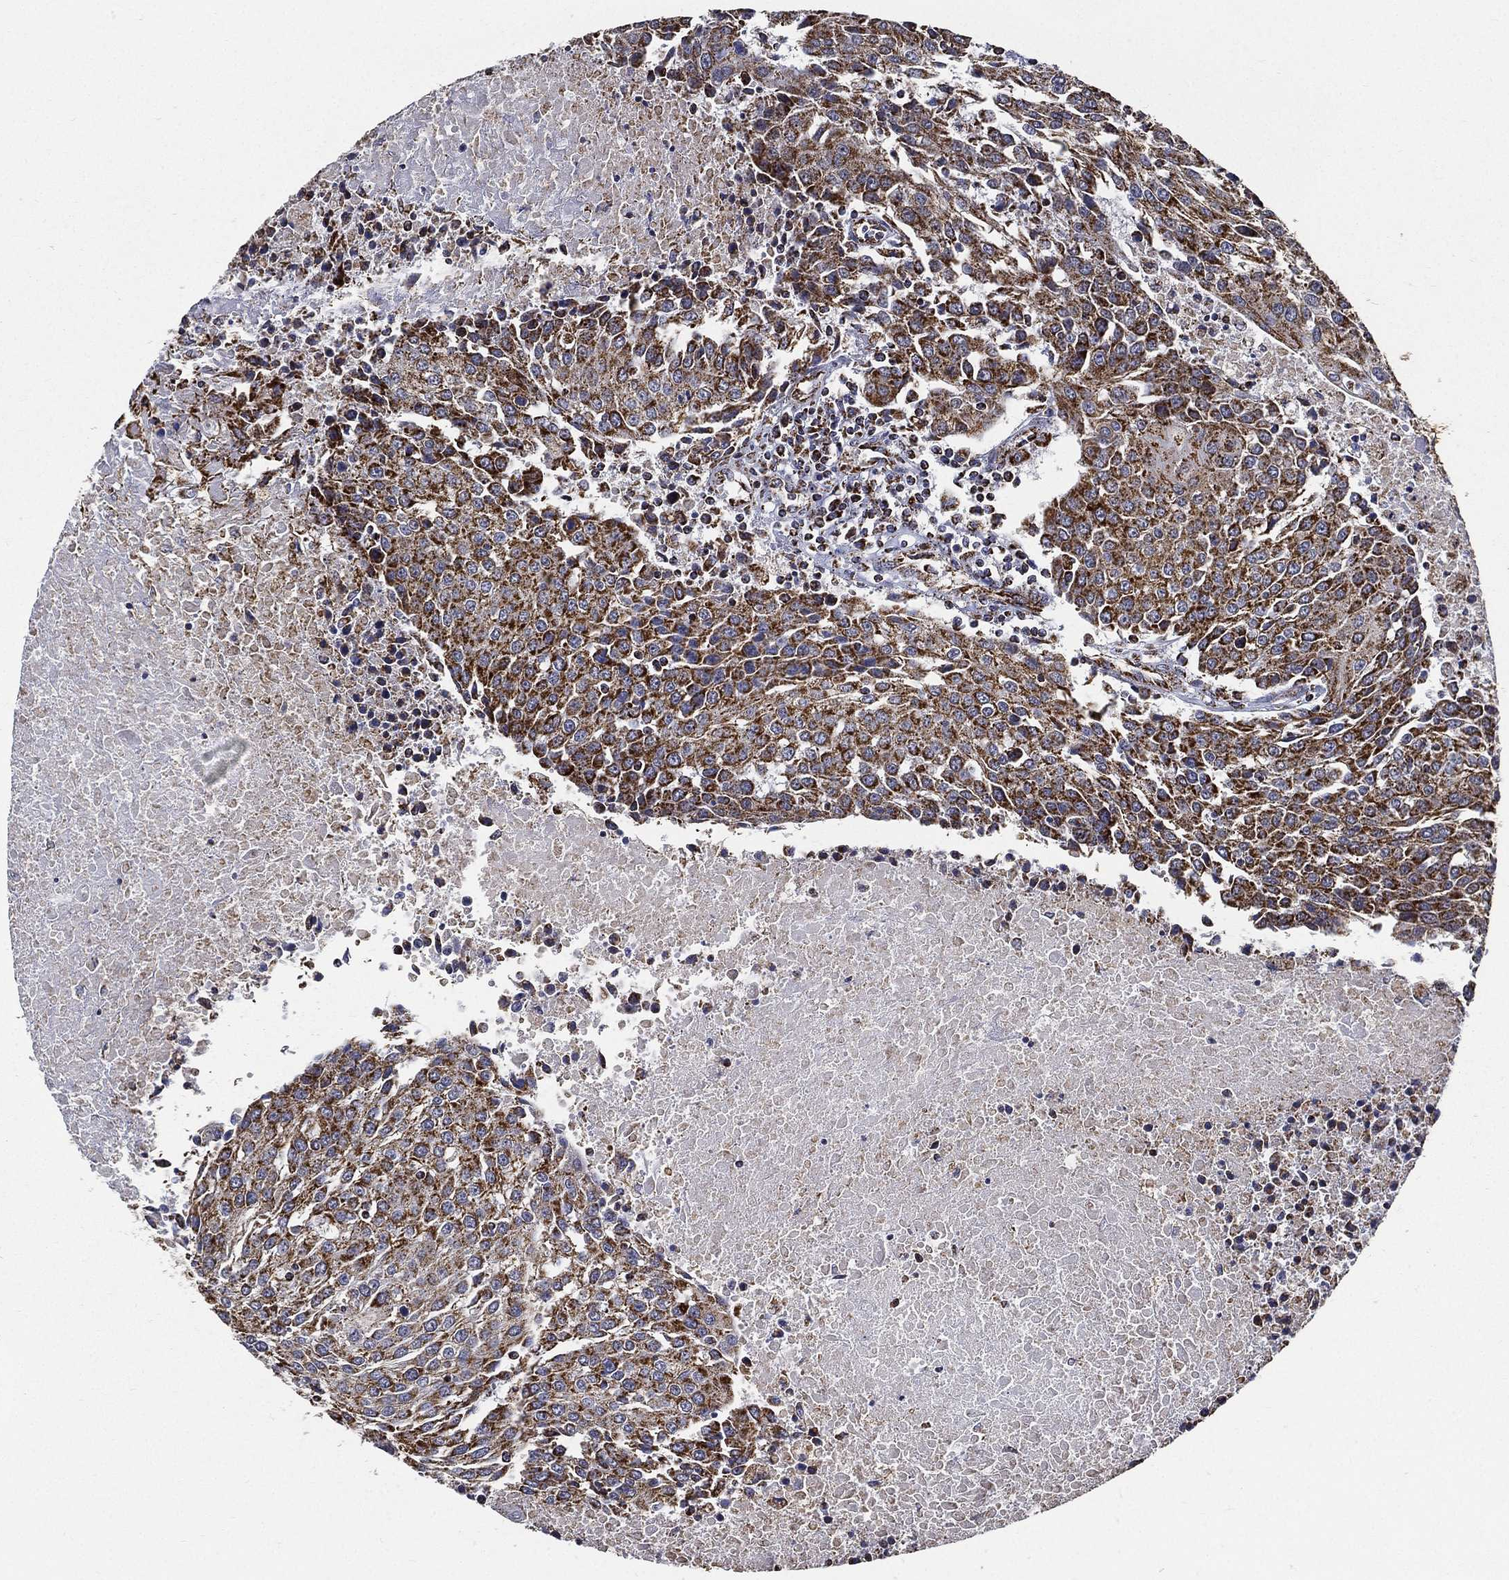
{"staining": {"intensity": "strong", "quantity": ">75%", "location": "cytoplasmic/membranous"}, "tissue": "urothelial cancer", "cell_type": "Tumor cells", "image_type": "cancer", "snomed": [{"axis": "morphology", "description": "Urothelial carcinoma, High grade"}, {"axis": "topography", "description": "Urinary bladder"}], "caption": "Urothelial cancer was stained to show a protein in brown. There is high levels of strong cytoplasmic/membranous staining in about >75% of tumor cells. (DAB (3,3'-diaminobenzidine) IHC with brightfield microscopy, high magnification).", "gene": "NDUFAB1", "patient": {"sex": "female", "age": 85}}